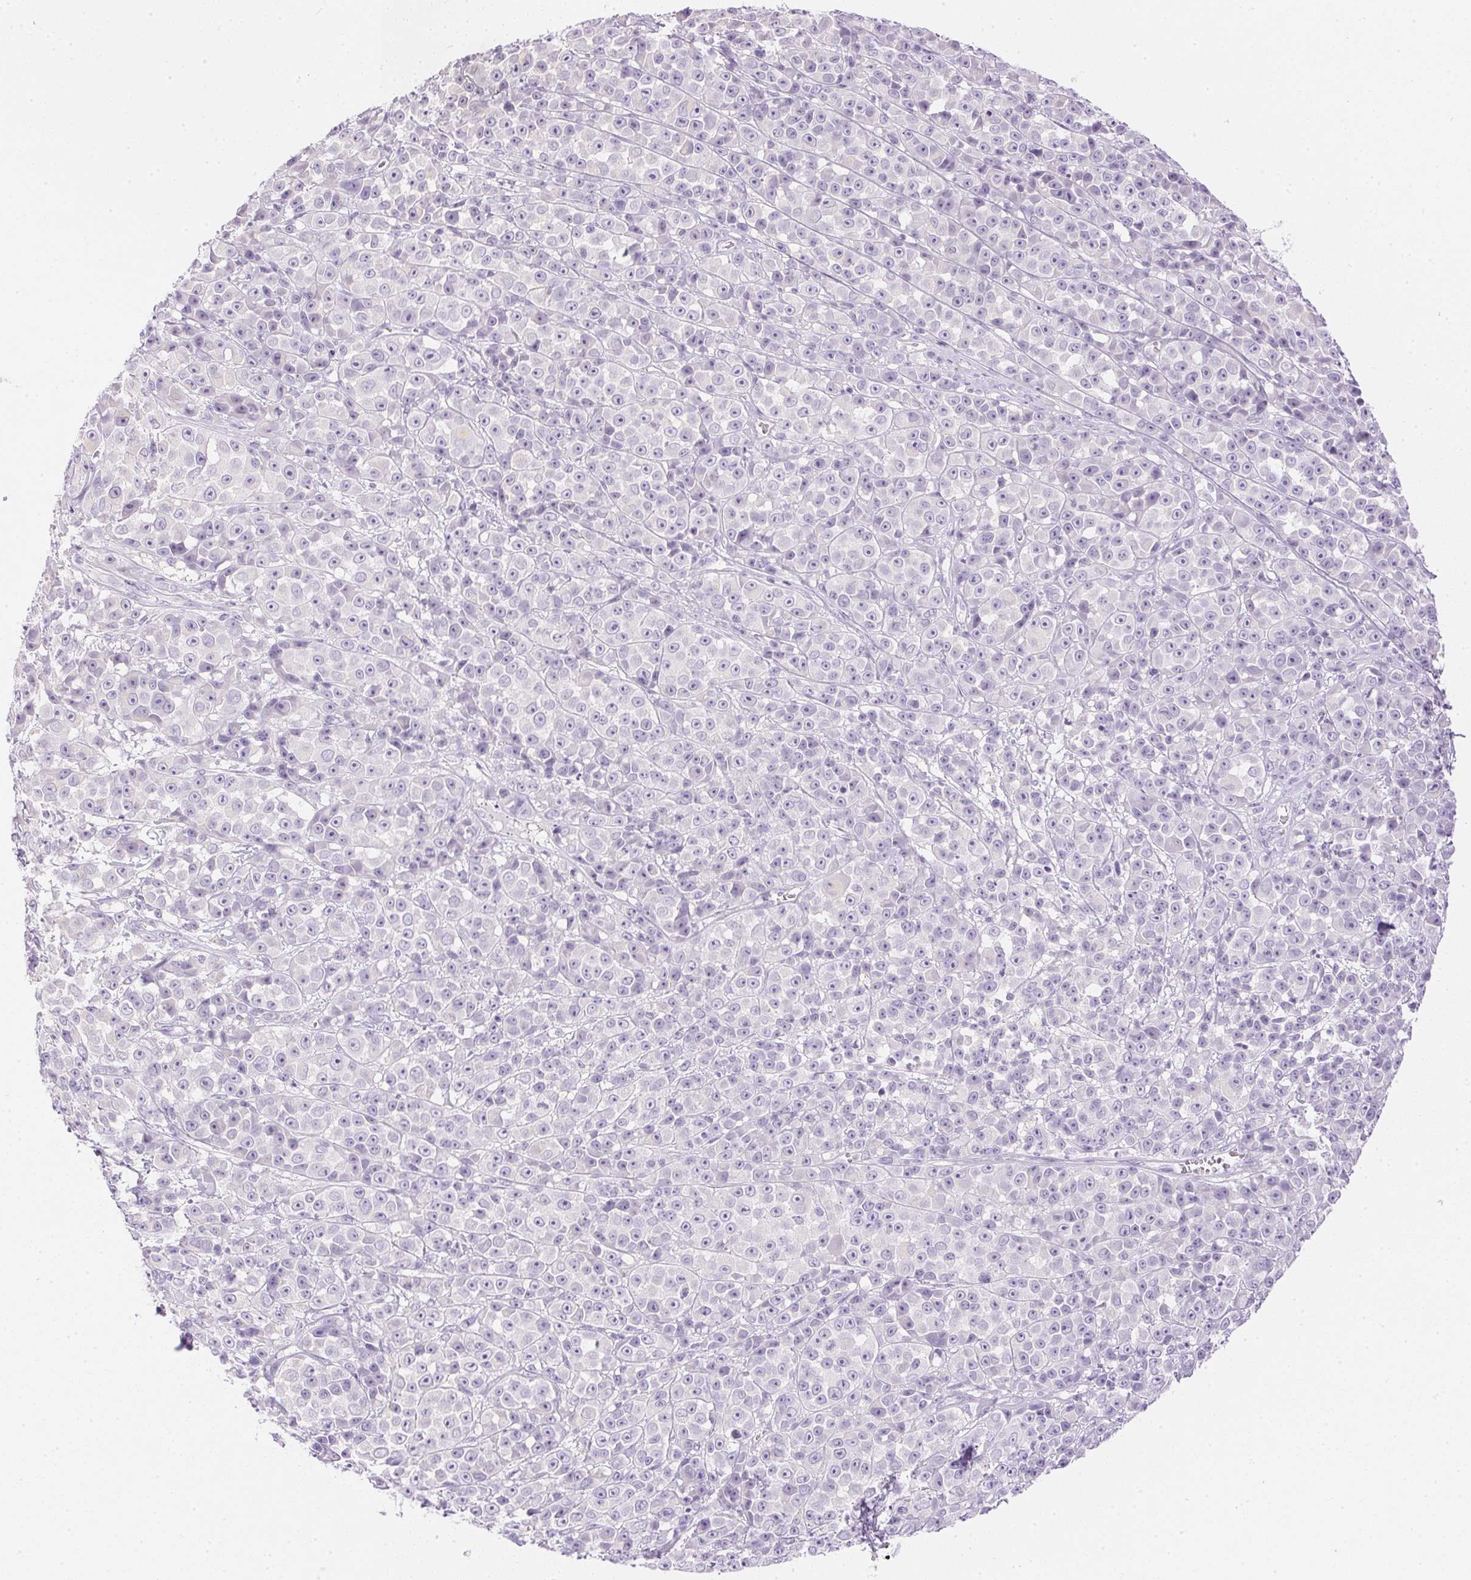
{"staining": {"intensity": "negative", "quantity": "none", "location": "none"}, "tissue": "melanoma", "cell_type": "Tumor cells", "image_type": "cancer", "snomed": [{"axis": "morphology", "description": "Malignant melanoma, NOS"}, {"axis": "topography", "description": "Skin"}, {"axis": "topography", "description": "Skin of back"}], "caption": "This is an IHC micrograph of human melanoma. There is no positivity in tumor cells.", "gene": "ATP6V1G3", "patient": {"sex": "male", "age": 91}}